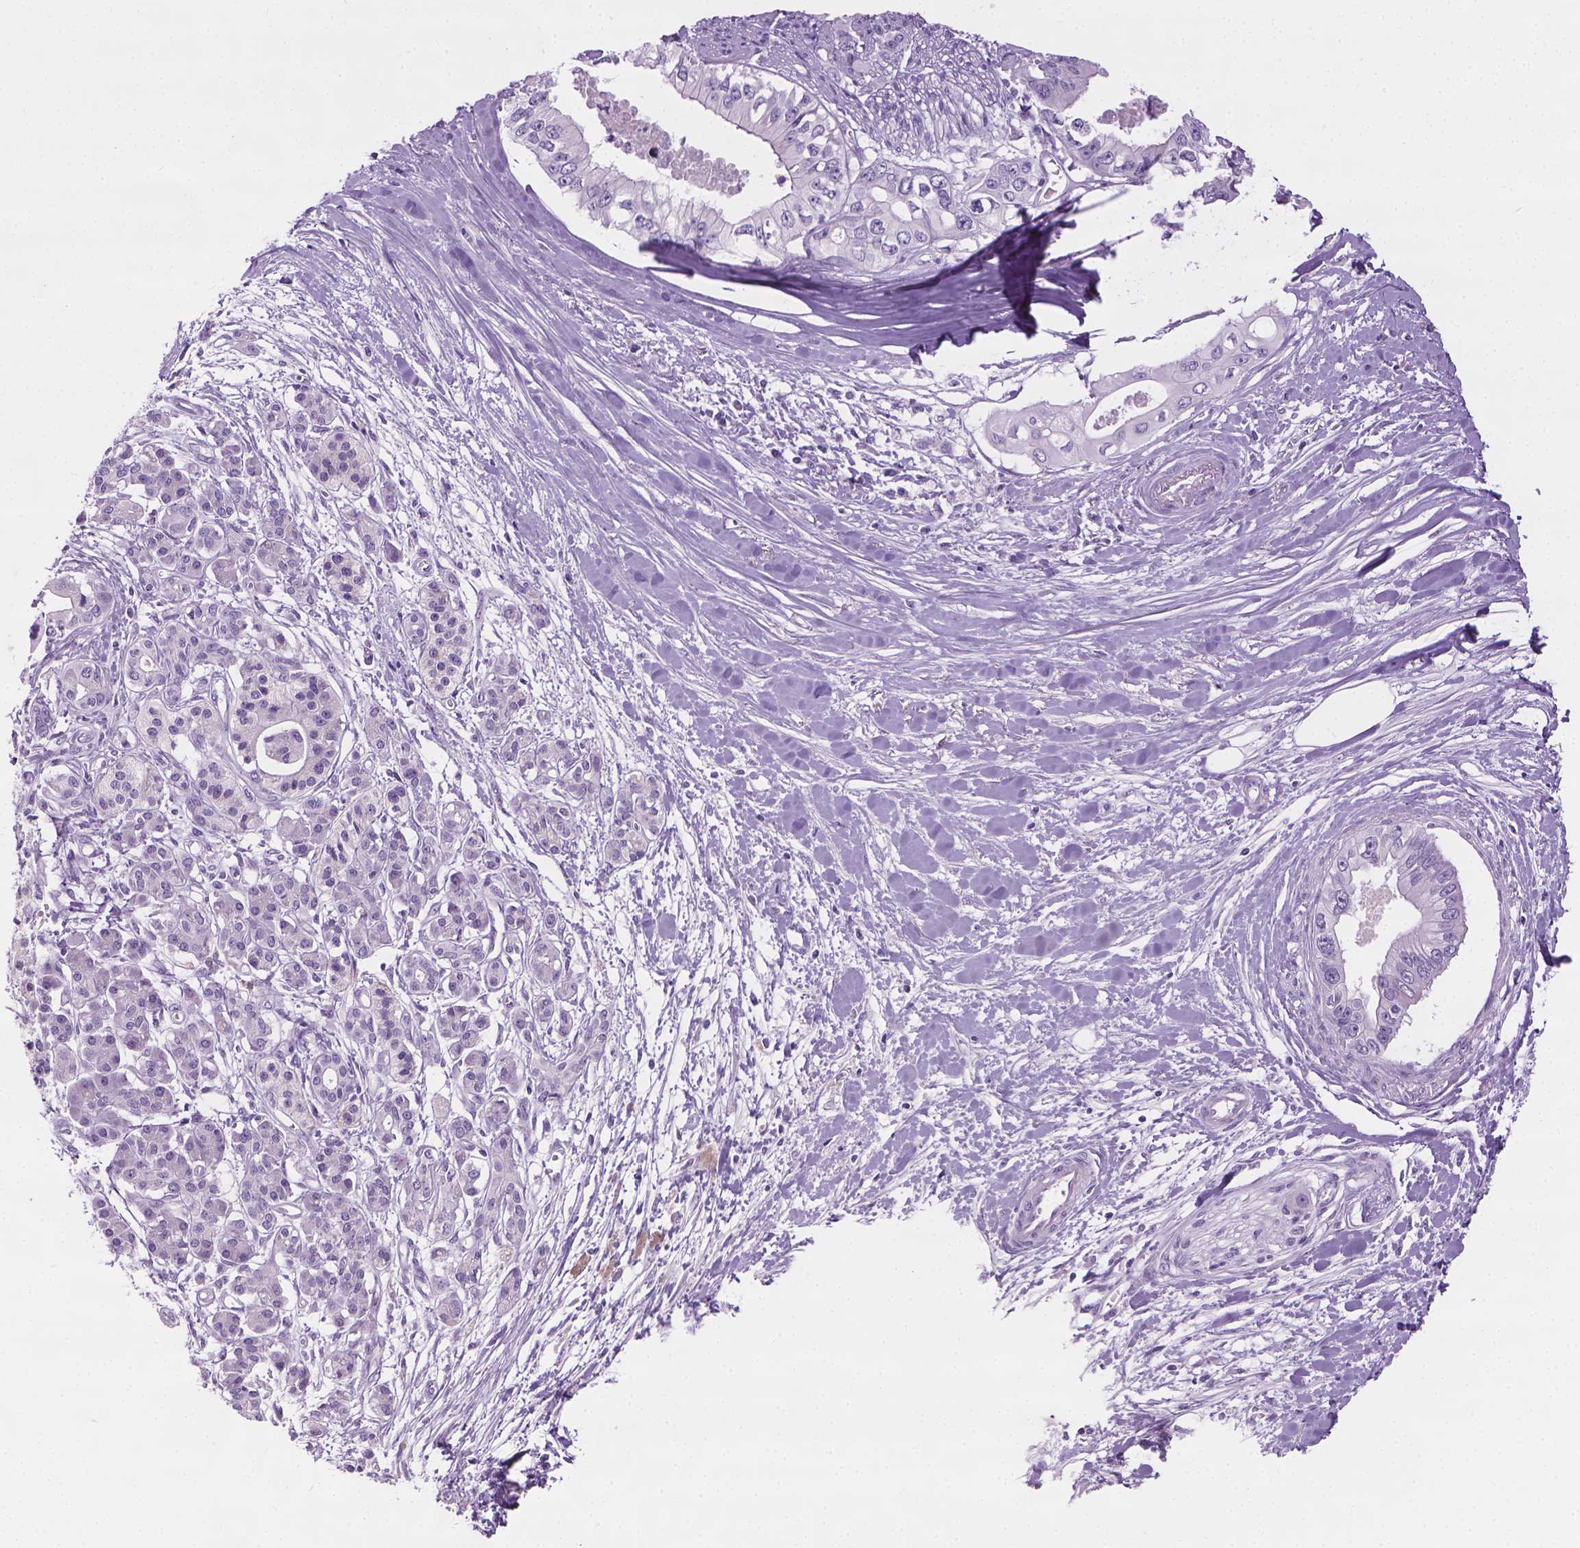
{"staining": {"intensity": "negative", "quantity": "none", "location": "none"}, "tissue": "pancreatic cancer", "cell_type": "Tumor cells", "image_type": "cancer", "snomed": [{"axis": "morphology", "description": "Adenocarcinoma, NOS"}, {"axis": "topography", "description": "Pancreas"}], "caption": "Pancreatic cancer (adenocarcinoma) was stained to show a protein in brown. There is no significant expression in tumor cells.", "gene": "DNAI7", "patient": {"sex": "male", "age": 60}}